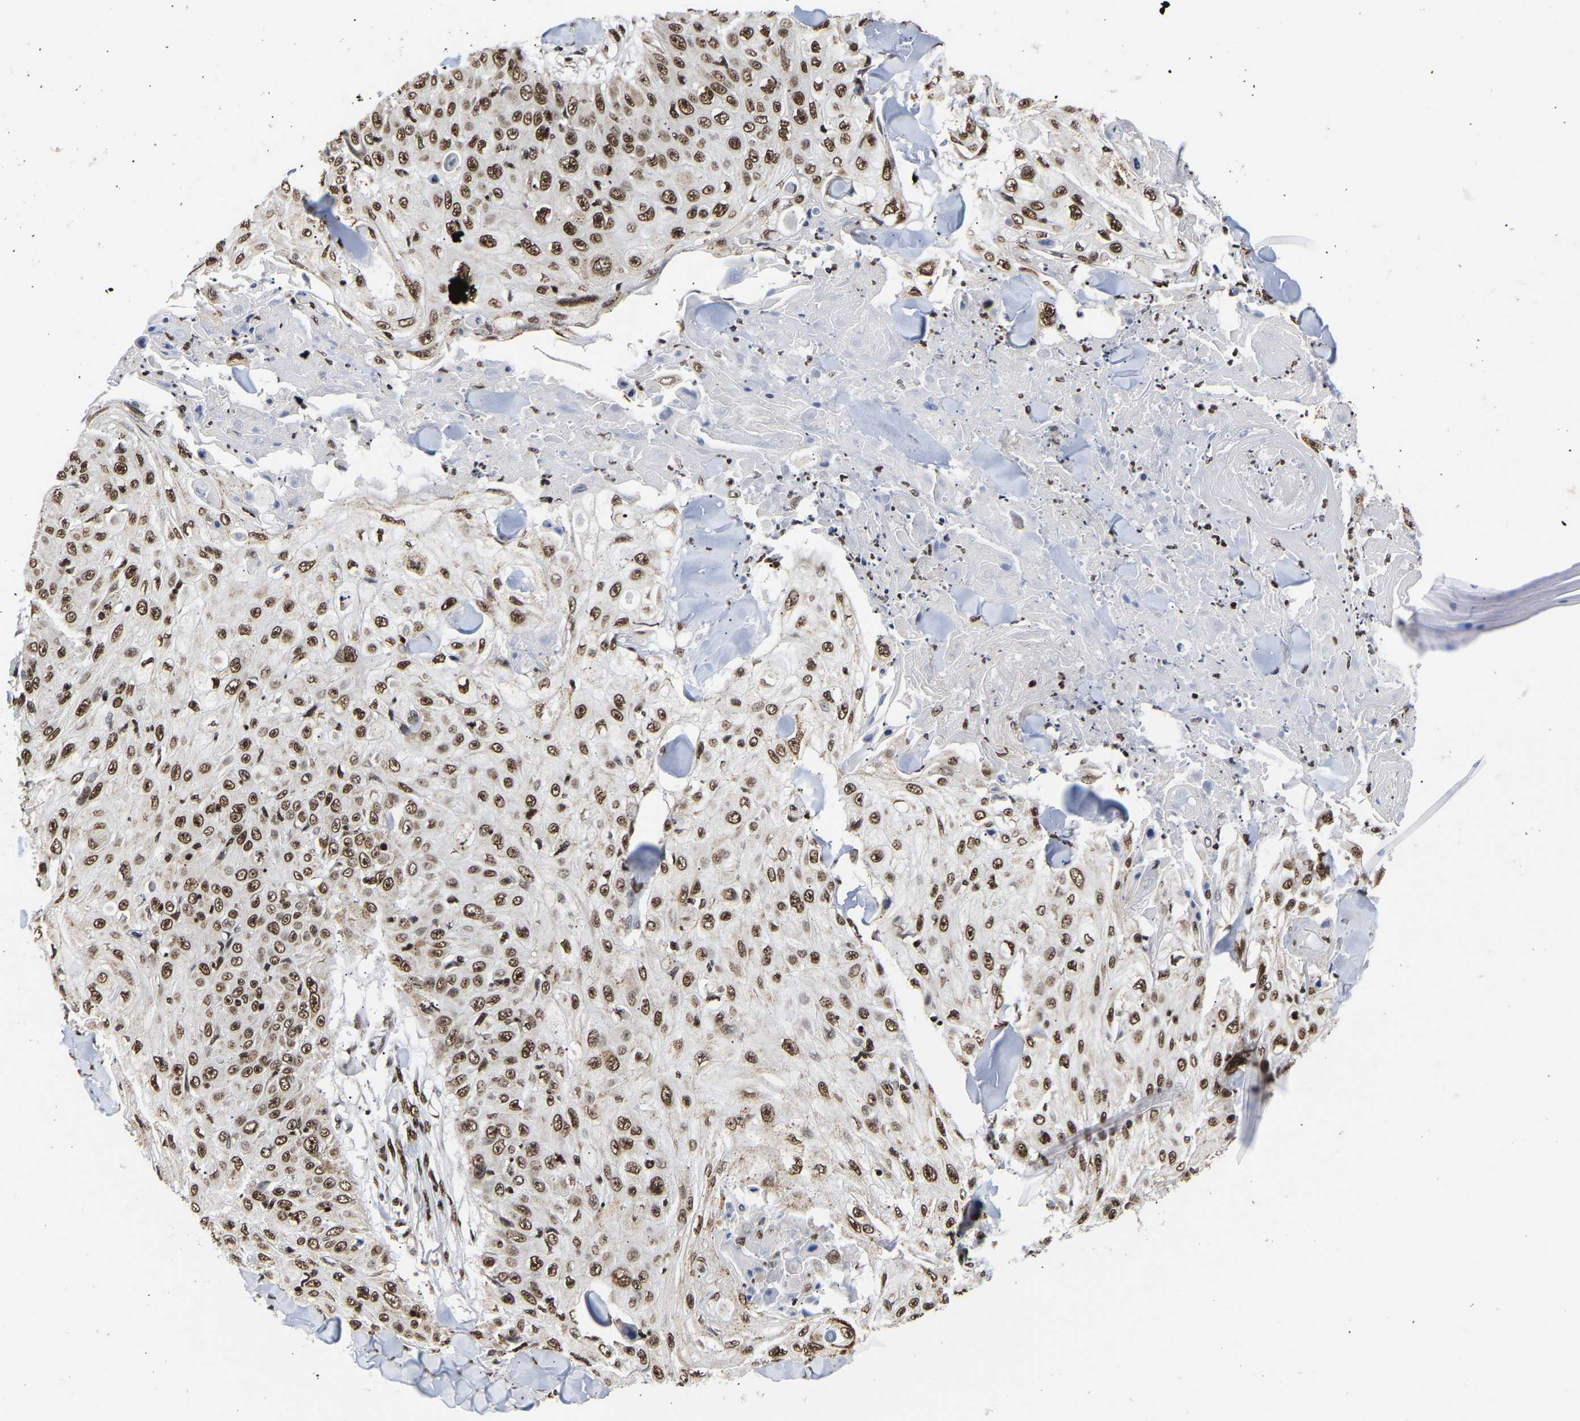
{"staining": {"intensity": "strong", "quantity": ">75%", "location": "nuclear"}, "tissue": "skin cancer", "cell_type": "Tumor cells", "image_type": "cancer", "snomed": [{"axis": "morphology", "description": "Squamous cell carcinoma, NOS"}, {"axis": "topography", "description": "Skin"}], "caption": "Strong nuclear staining for a protein is identified in about >75% of tumor cells of skin squamous cell carcinoma using IHC.", "gene": "PSIP1", "patient": {"sex": "male", "age": 86}}